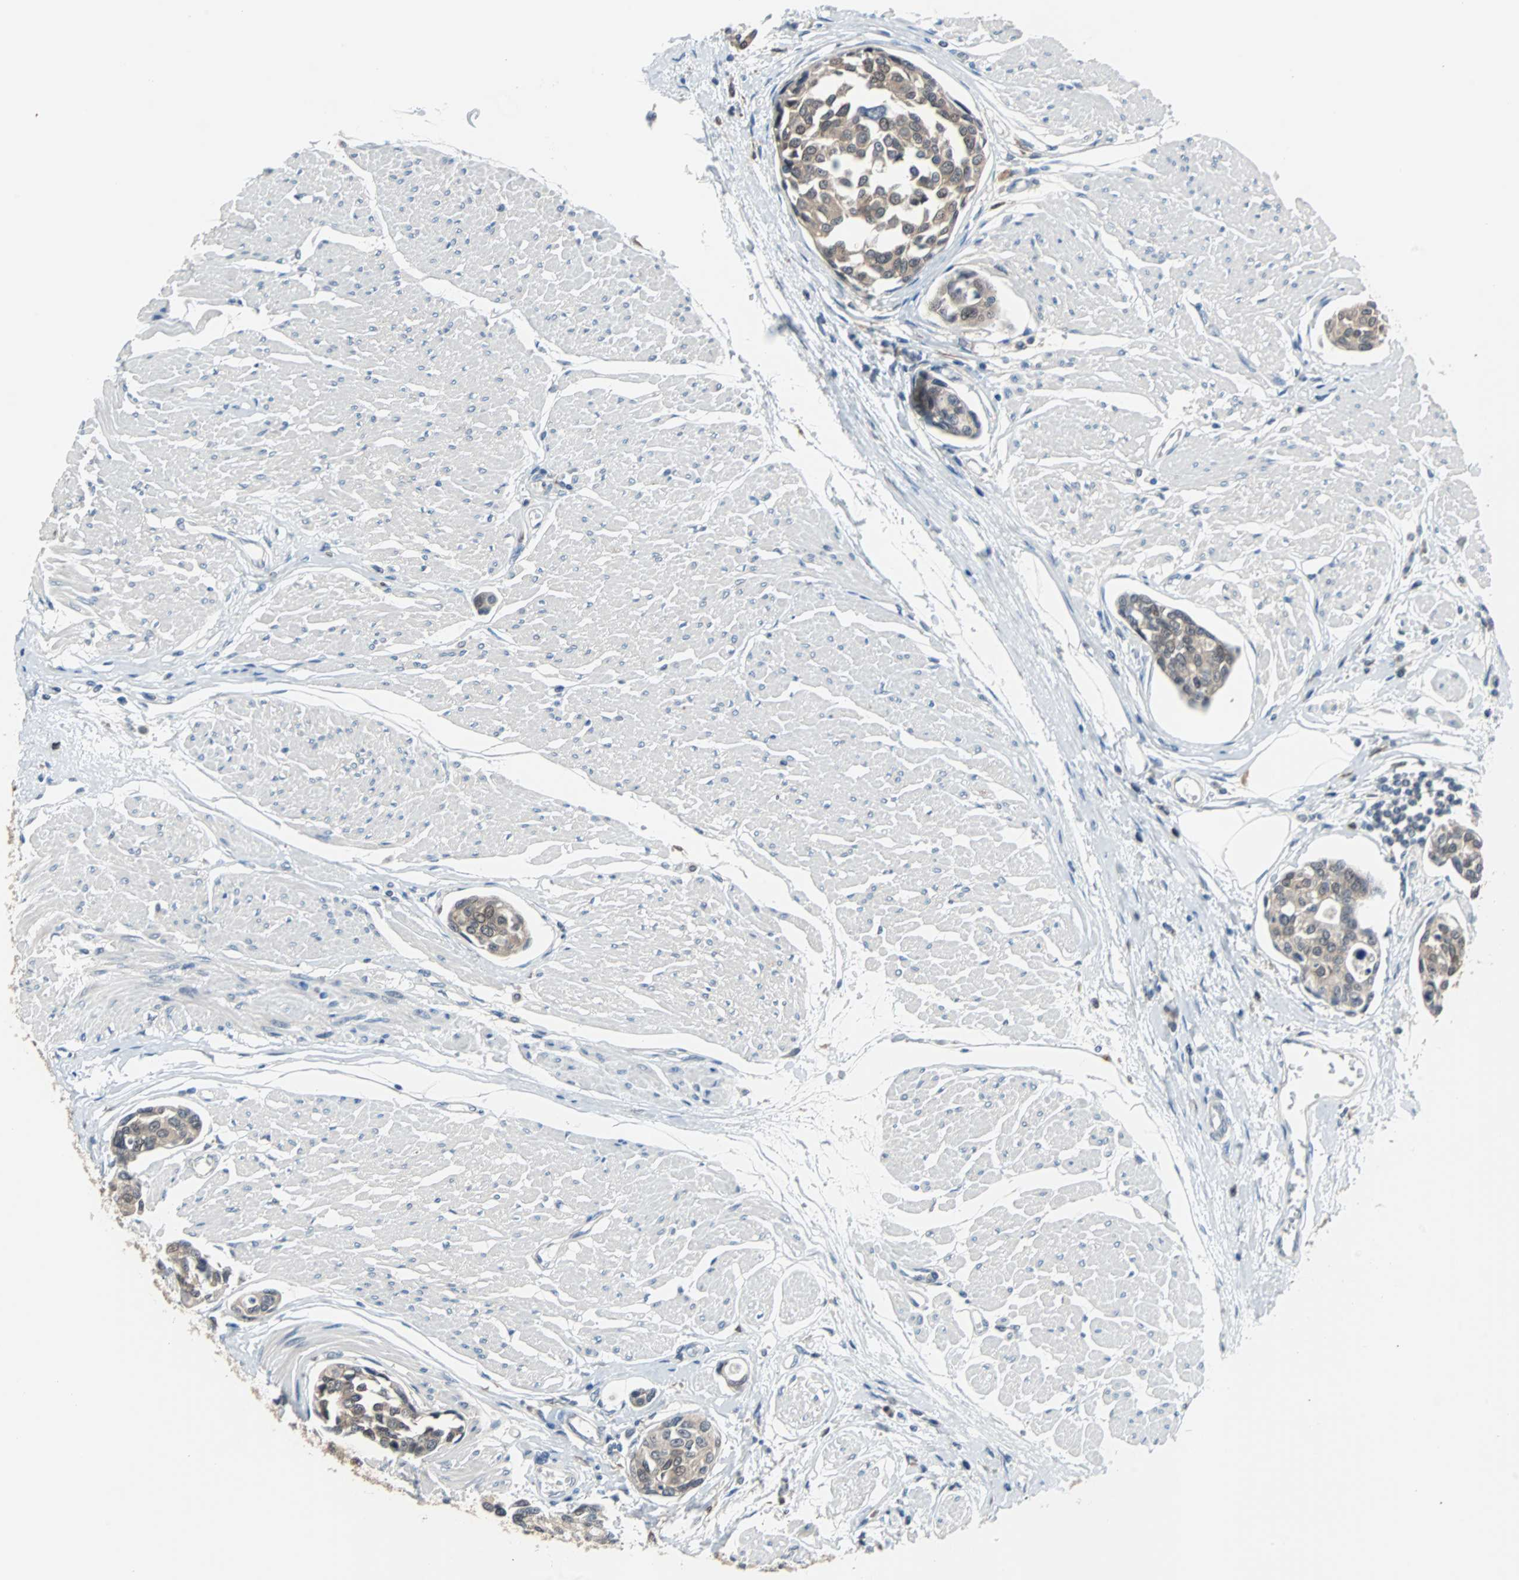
{"staining": {"intensity": "weak", "quantity": "25%-75%", "location": "cytoplasmic/membranous"}, "tissue": "urothelial cancer", "cell_type": "Tumor cells", "image_type": "cancer", "snomed": [{"axis": "morphology", "description": "Urothelial carcinoma, High grade"}, {"axis": "topography", "description": "Urinary bladder"}], "caption": "Weak cytoplasmic/membranous expression is present in approximately 25%-75% of tumor cells in urothelial carcinoma (high-grade). (Brightfield microscopy of DAB IHC at high magnification).", "gene": "PAK1", "patient": {"sex": "male", "age": 78}}